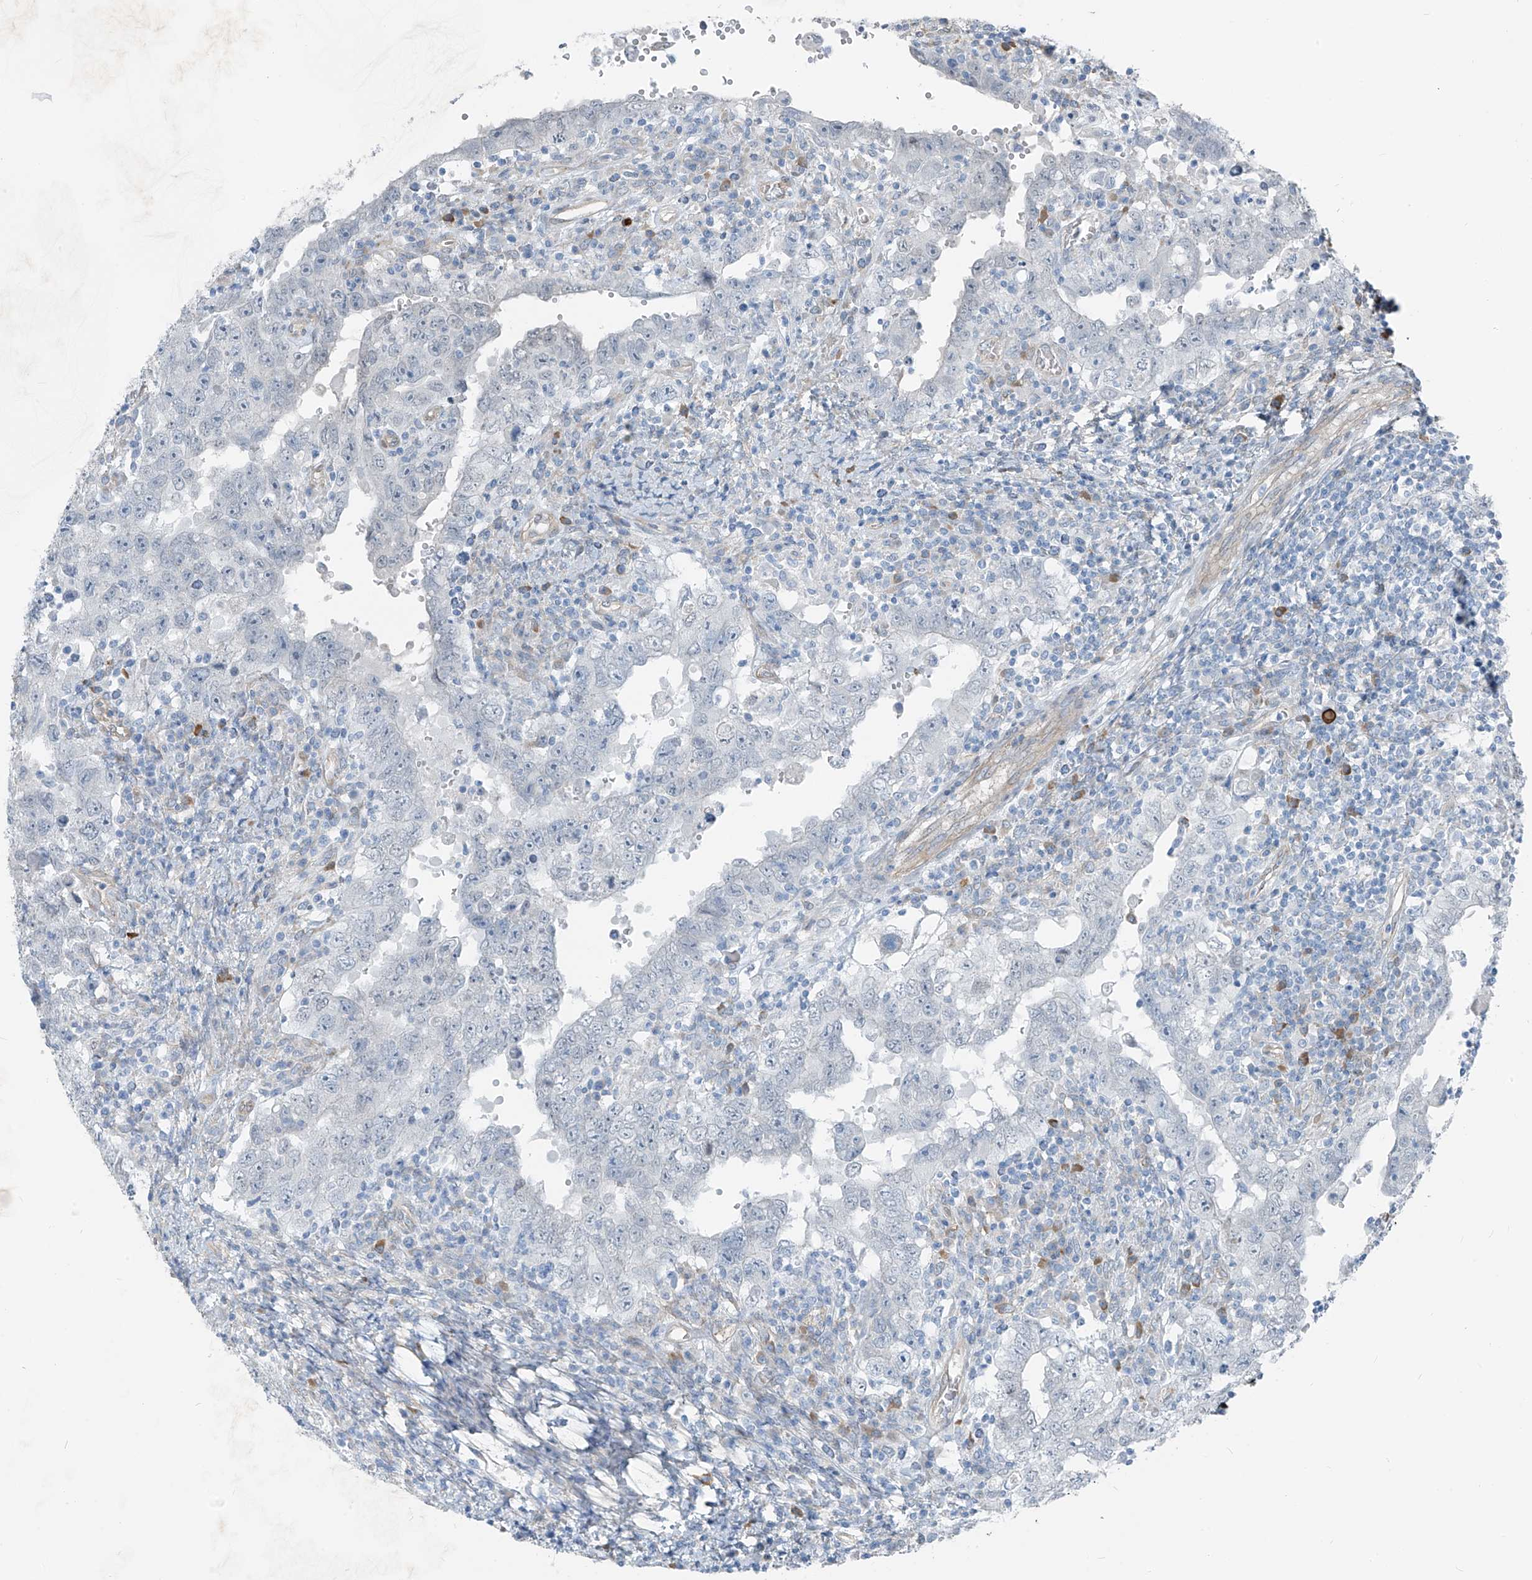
{"staining": {"intensity": "negative", "quantity": "none", "location": "none"}, "tissue": "testis cancer", "cell_type": "Tumor cells", "image_type": "cancer", "snomed": [{"axis": "morphology", "description": "Carcinoma, Embryonal, NOS"}, {"axis": "topography", "description": "Testis"}], "caption": "Immunohistochemistry (IHC) of embryonal carcinoma (testis) exhibits no staining in tumor cells.", "gene": "TNS2", "patient": {"sex": "male", "age": 26}}